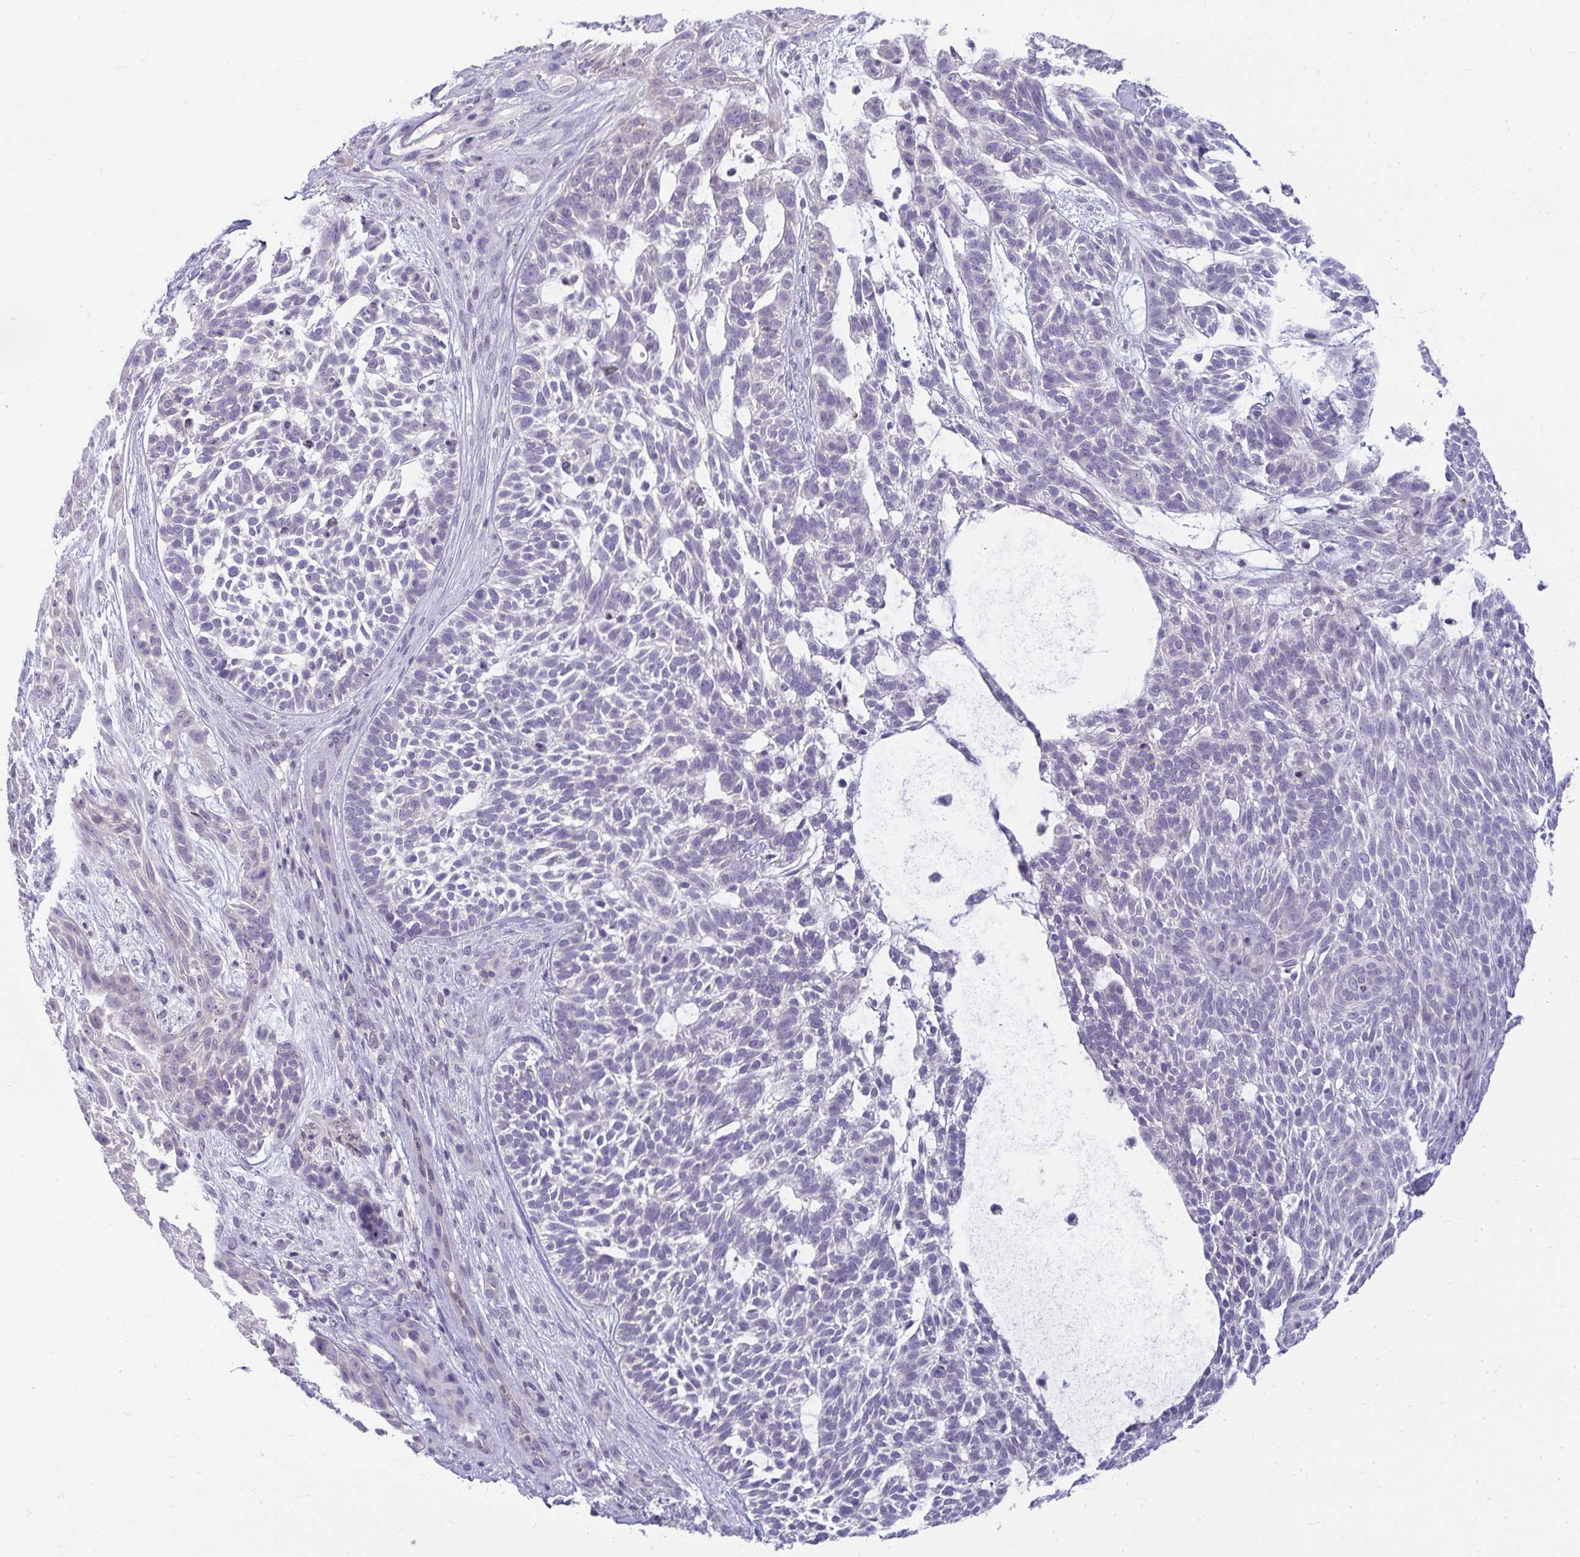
{"staining": {"intensity": "negative", "quantity": "none", "location": "none"}, "tissue": "skin cancer", "cell_type": "Tumor cells", "image_type": "cancer", "snomed": [{"axis": "morphology", "description": "Basal cell carcinoma"}, {"axis": "topography", "description": "Skin"}, {"axis": "topography", "description": "Skin, foot"}], "caption": "An image of skin cancer stained for a protein shows no brown staining in tumor cells. The staining is performed using DAB (3,3'-diaminobenzidine) brown chromogen with nuclei counter-stained in using hematoxylin.", "gene": "VPS4B", "patient": {"sex": "female", "age": 77}}